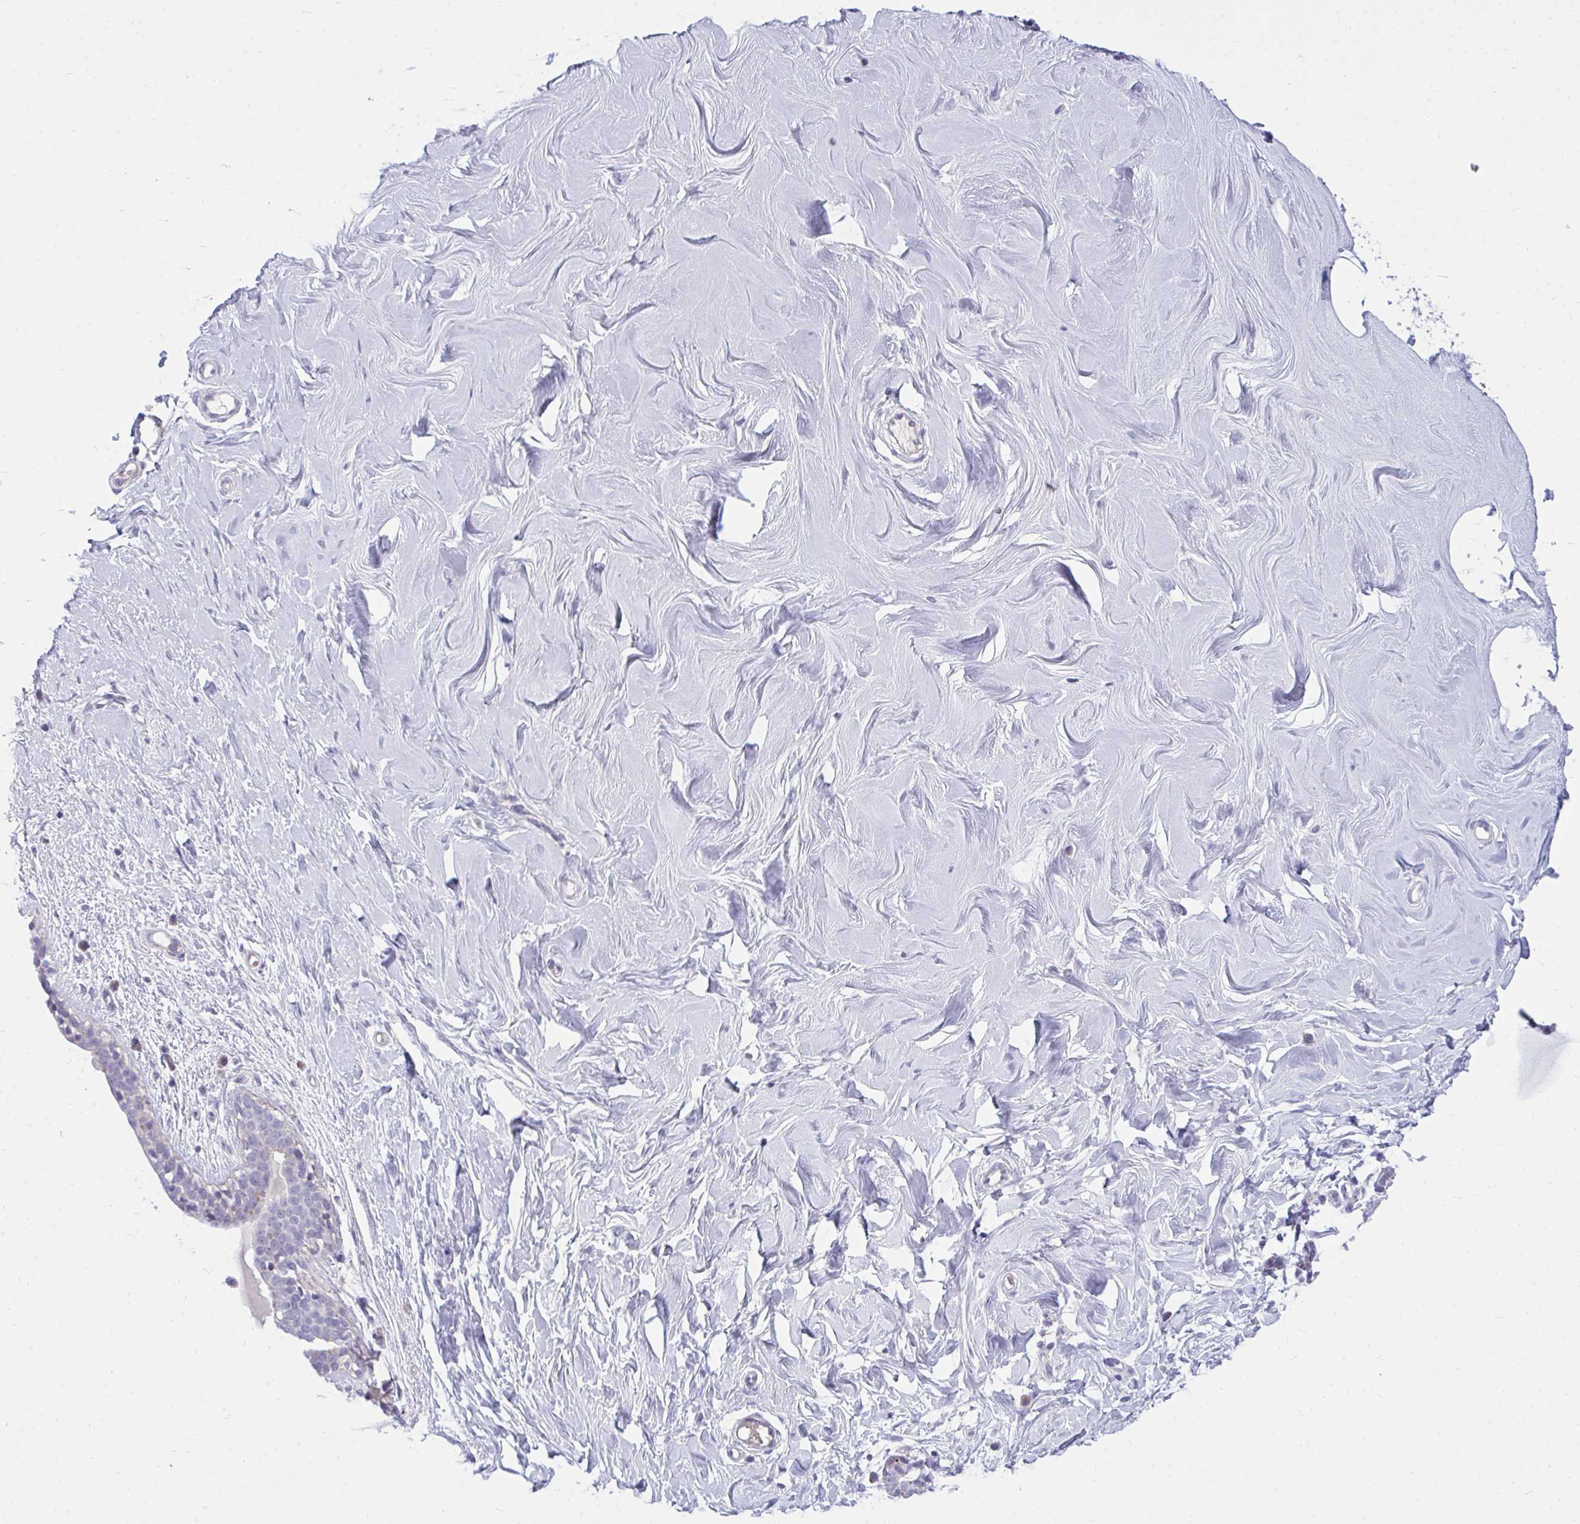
{"staining": {"intensity": "negative", "quantity": "none", "location": "none"}, "tissue": "breast", "cell_type": "Adipocytes", "image_type": "normal", "snomed": [{"axis": "morphology", "description": "Normal tissue, NOS"}, {"axis": "topography", "description": "Breast"}], "caption": "An IHC photomicrograph of benign breast is shown. There is no staining in adipocytes of breast. The staining was performed using DAB to visualize the protein expression in brown, while the nuclei were stained in blue with hematoxylin (Magnification: 20x).", "gene": "ZSCAN25", "patient": {"sex": "female", "age": 27}}